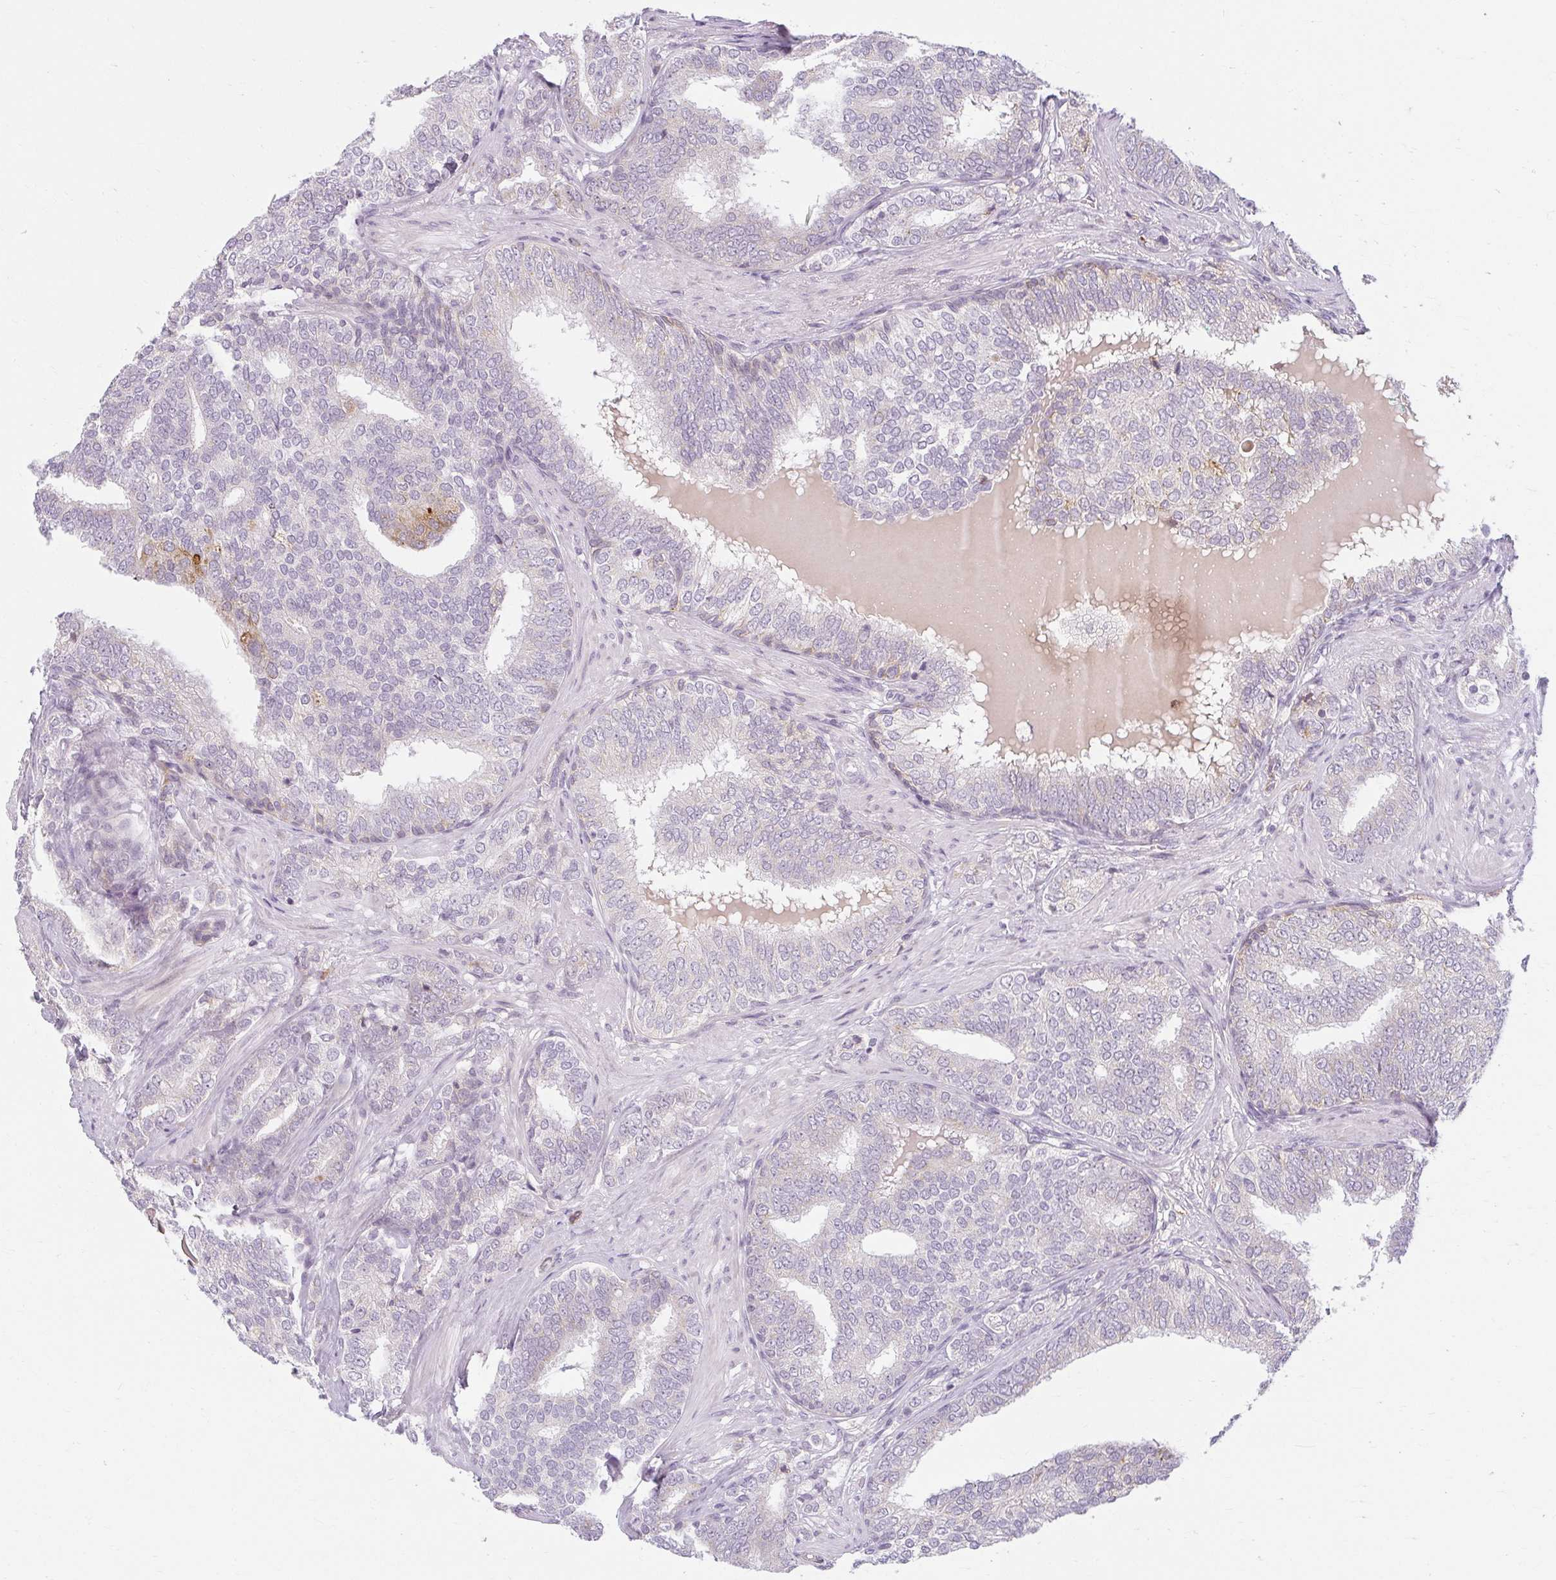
{"staining": {"intensity": "negative", "quantity": "none", "location": "none"}, "tissue": "prostate cancer", "cell_type": "Tumor cells", "image_type": "cancer", "snomed": [{"axis": "morphology", "description": "Adenocarcinoma, High grade"}, {"axis": "topography", "description": "Prostate"}], "caption": "IHC of human prostate cancer (adenocarcinoma (high-grade)) reveals no expression in tumor cells. The staining is performed using DAB brown chromogen with nuclei counter-stained in using hematoxylin.", "gene": "ZFYVE26", "patient": {"sex": "male", "age": 72}}